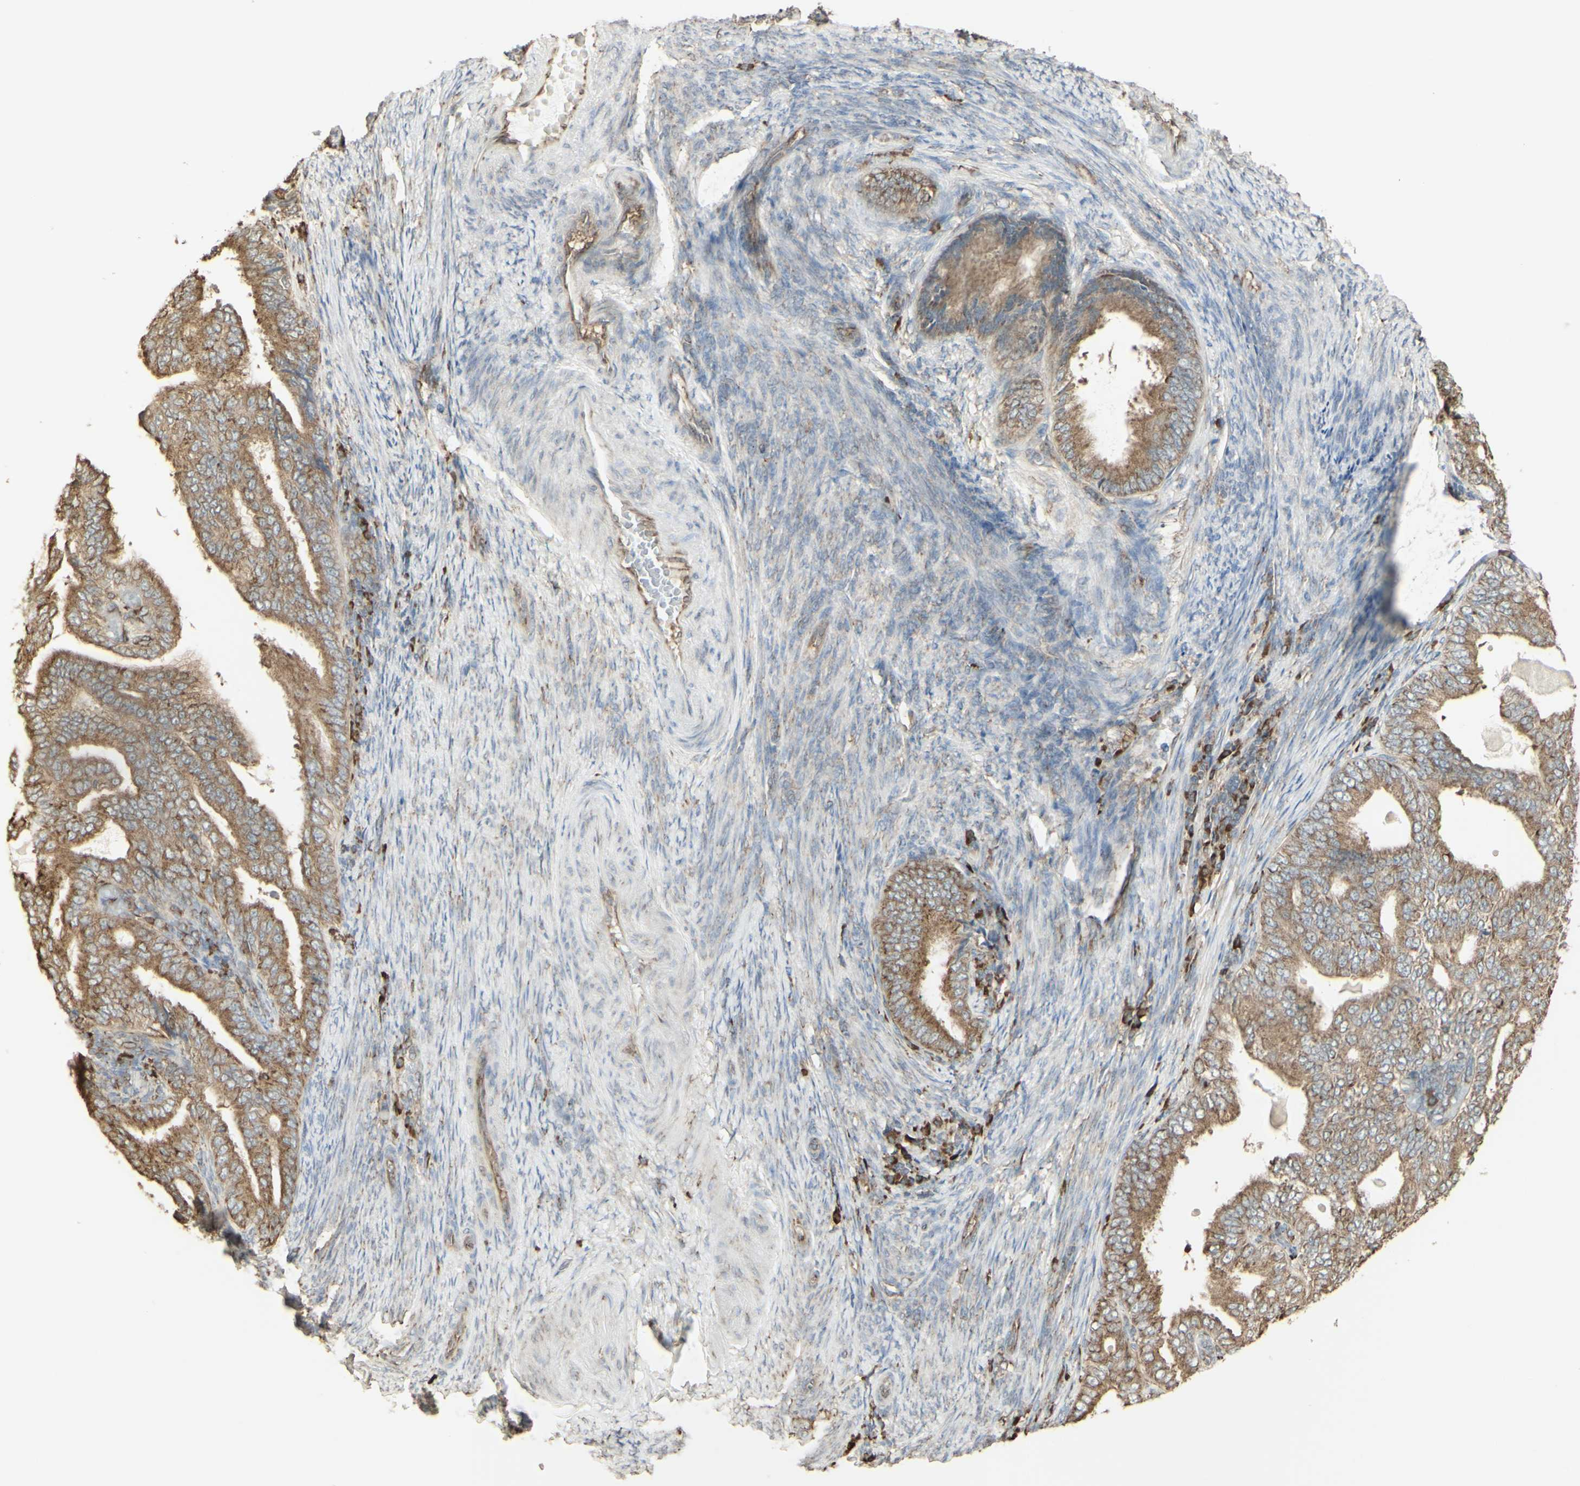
{"staining": {"intensity": "moderate", "quantity": ">75%", "location": "cytoplasmic/membranous"}, "tissue": "endometrial cancer", "cell_type": "Tumor cells", "image_type": "cancer", "snomed": [{"axis": "morphology", "description": "Adenocarcinoma, NOS"}, {"axis": "topography", "description": "Endometrium"}], "caption": "The histopathology image reveals a brown stain indicating the presence of a protein in the cytoplasmic/membranous of tumor cells in endometrial adenocarcinoma.", "gene": "EEF1B2", "patient": {"sex": "female", "age": 58}}